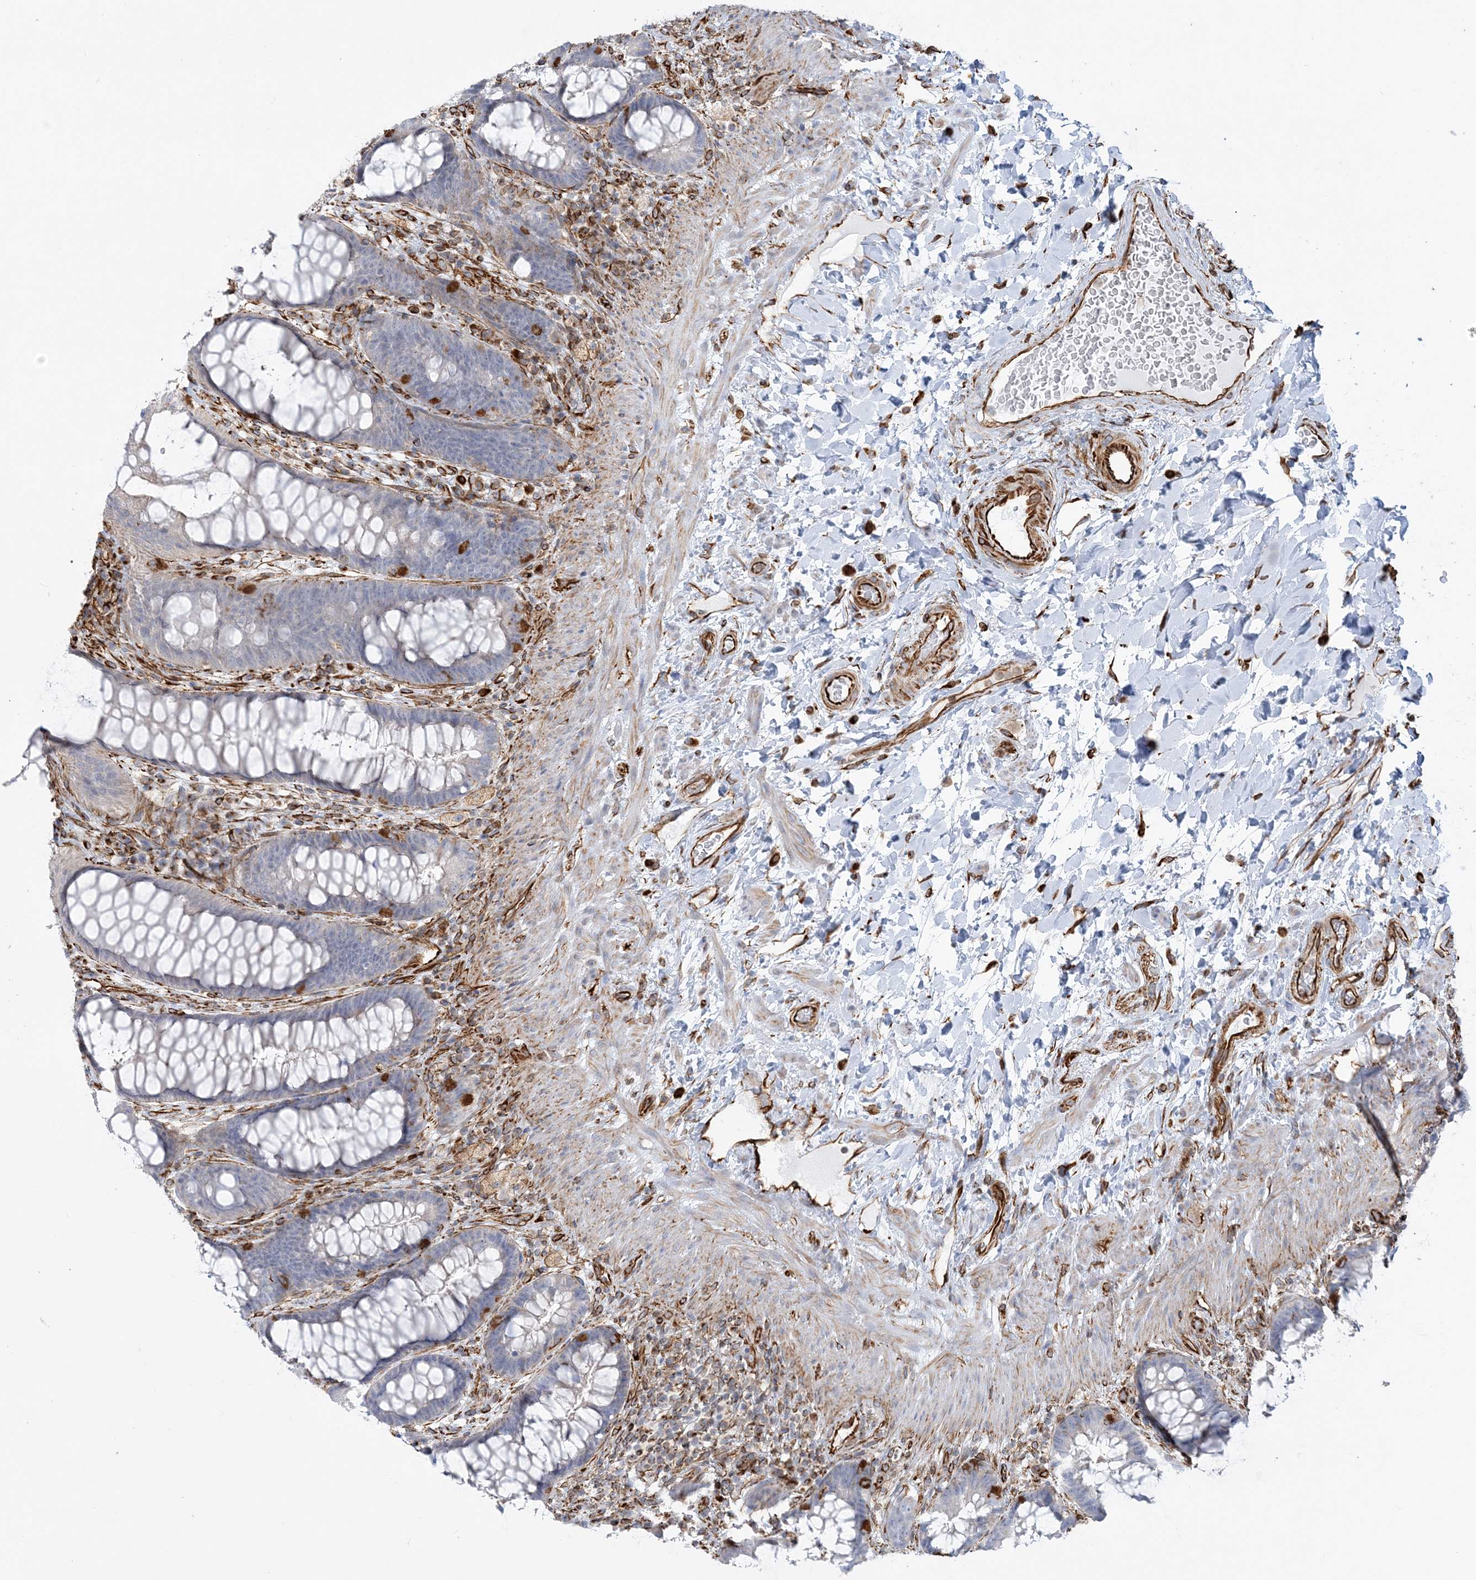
{"staining": {"intensity": "negative", "quantity": "none", "location": "none"}, "tissue": "rectum", "cell_type": "Glandular cells", "image_type": "normal", "snomed": [{"axis": "morphology", "description": "Normal tissue, NOS"}, {"axis": "topography", "description": "Rectum"}], "caption": "Glandular cells are negative for protein expression in normal human rectum. (DAB (3,3'-diaminobenzidine) immunohistochemistry with hematoxylin counter stain).", "gene": "SCLT1", "patient": {"sex": "female", "age": 46}}